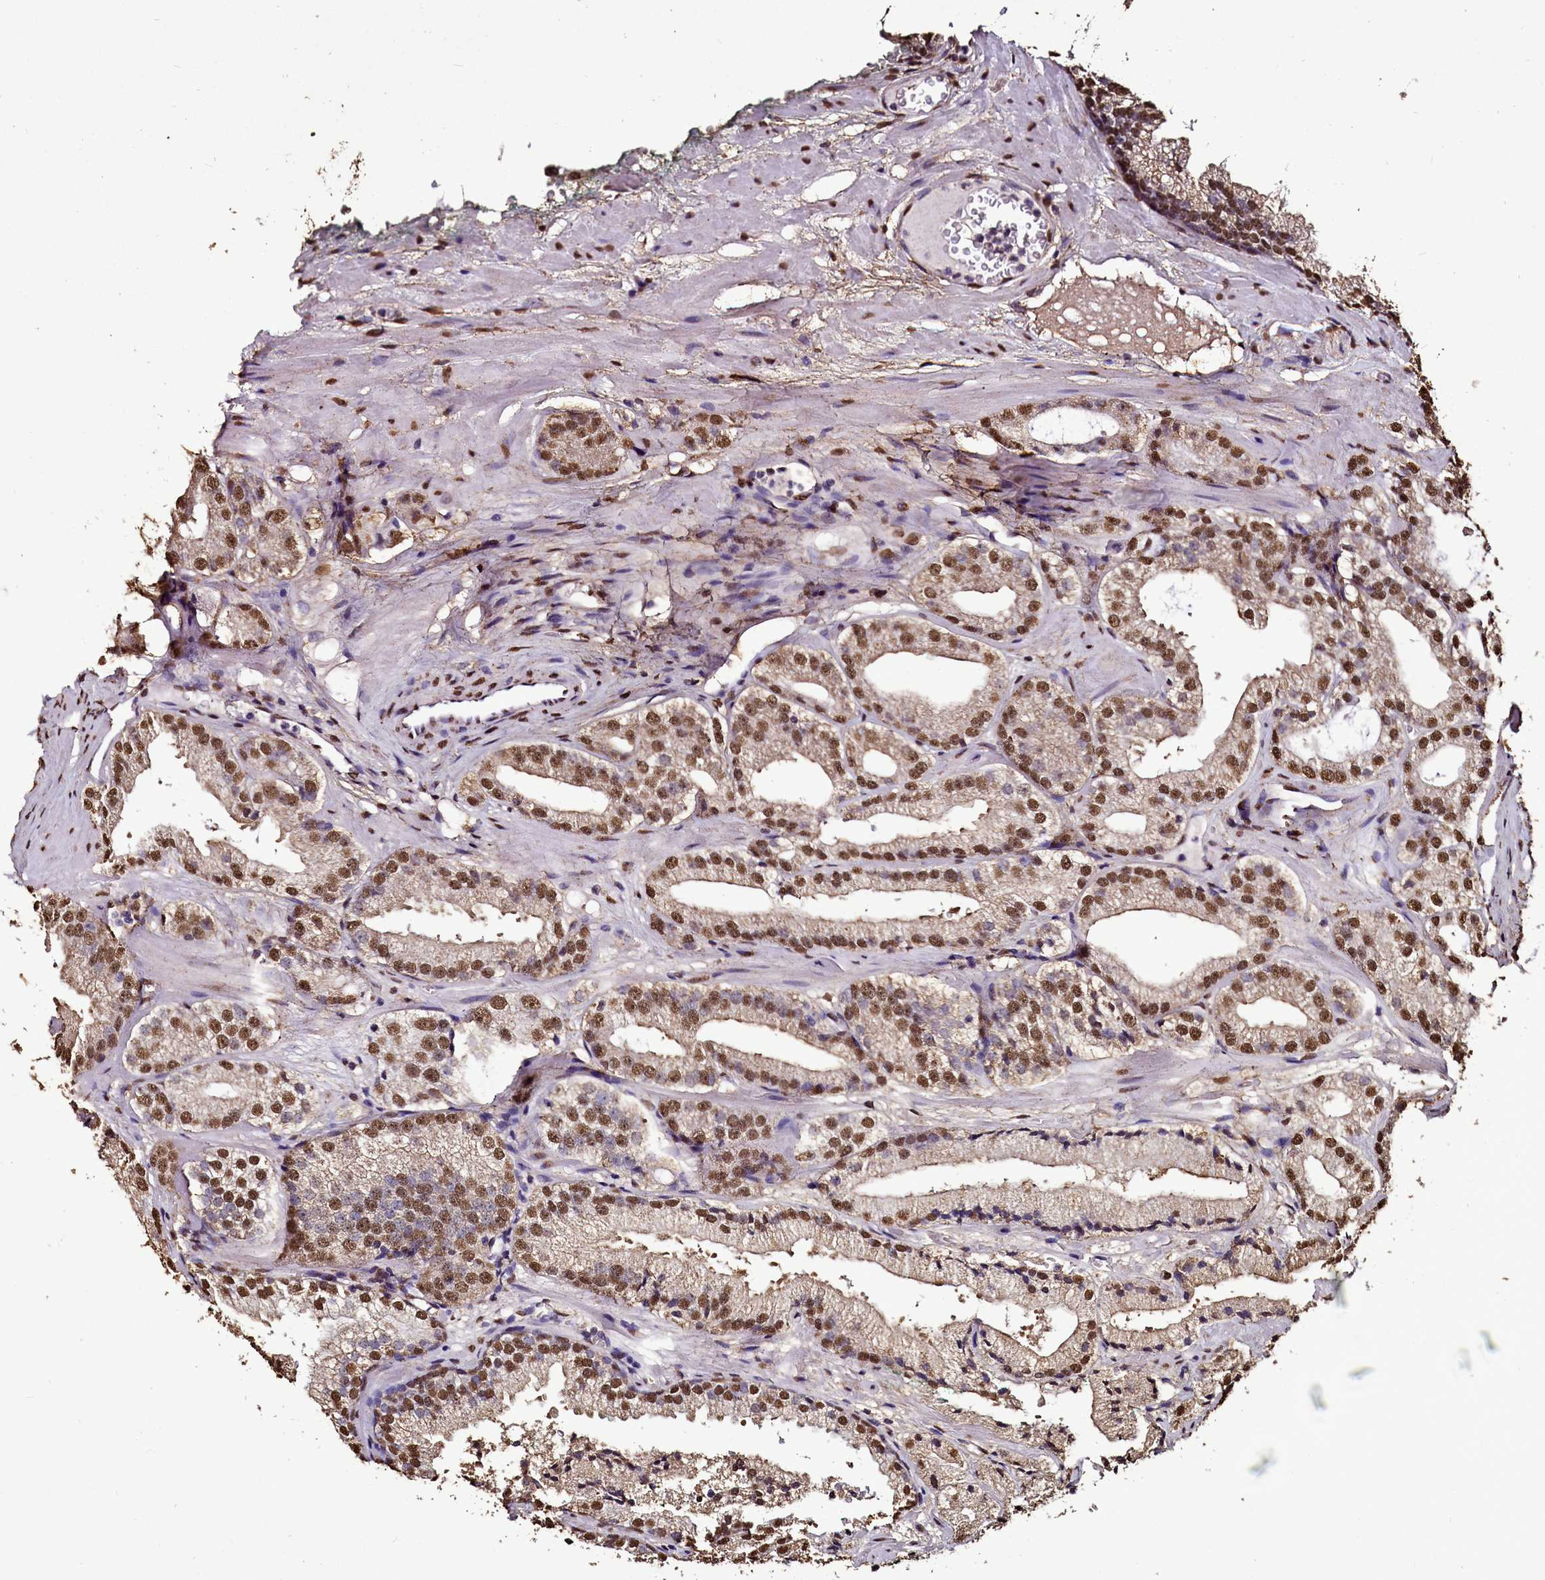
{"staining": {"intensity": "moderate", "quantity": ">75%", "location": "nuclear"}, "tissue": "prostate cancer", "cell_type": "Tumor cells", "image_type": "cancer", "snomed": [{"axis": "morphology", "description": "Adenocarcinoma, Low grade"}, {"axis": "topography", "description": "Prostate"}], "caption": "An image showing moderate nuclear staining in approximately >75% of tumor cells in prostate cancer (low-grade adenocarcinoma), as visualized by brown immunohistochemical staining.", "gene": "TRIP6", "patient": {"sex": "male", "age": 60}}